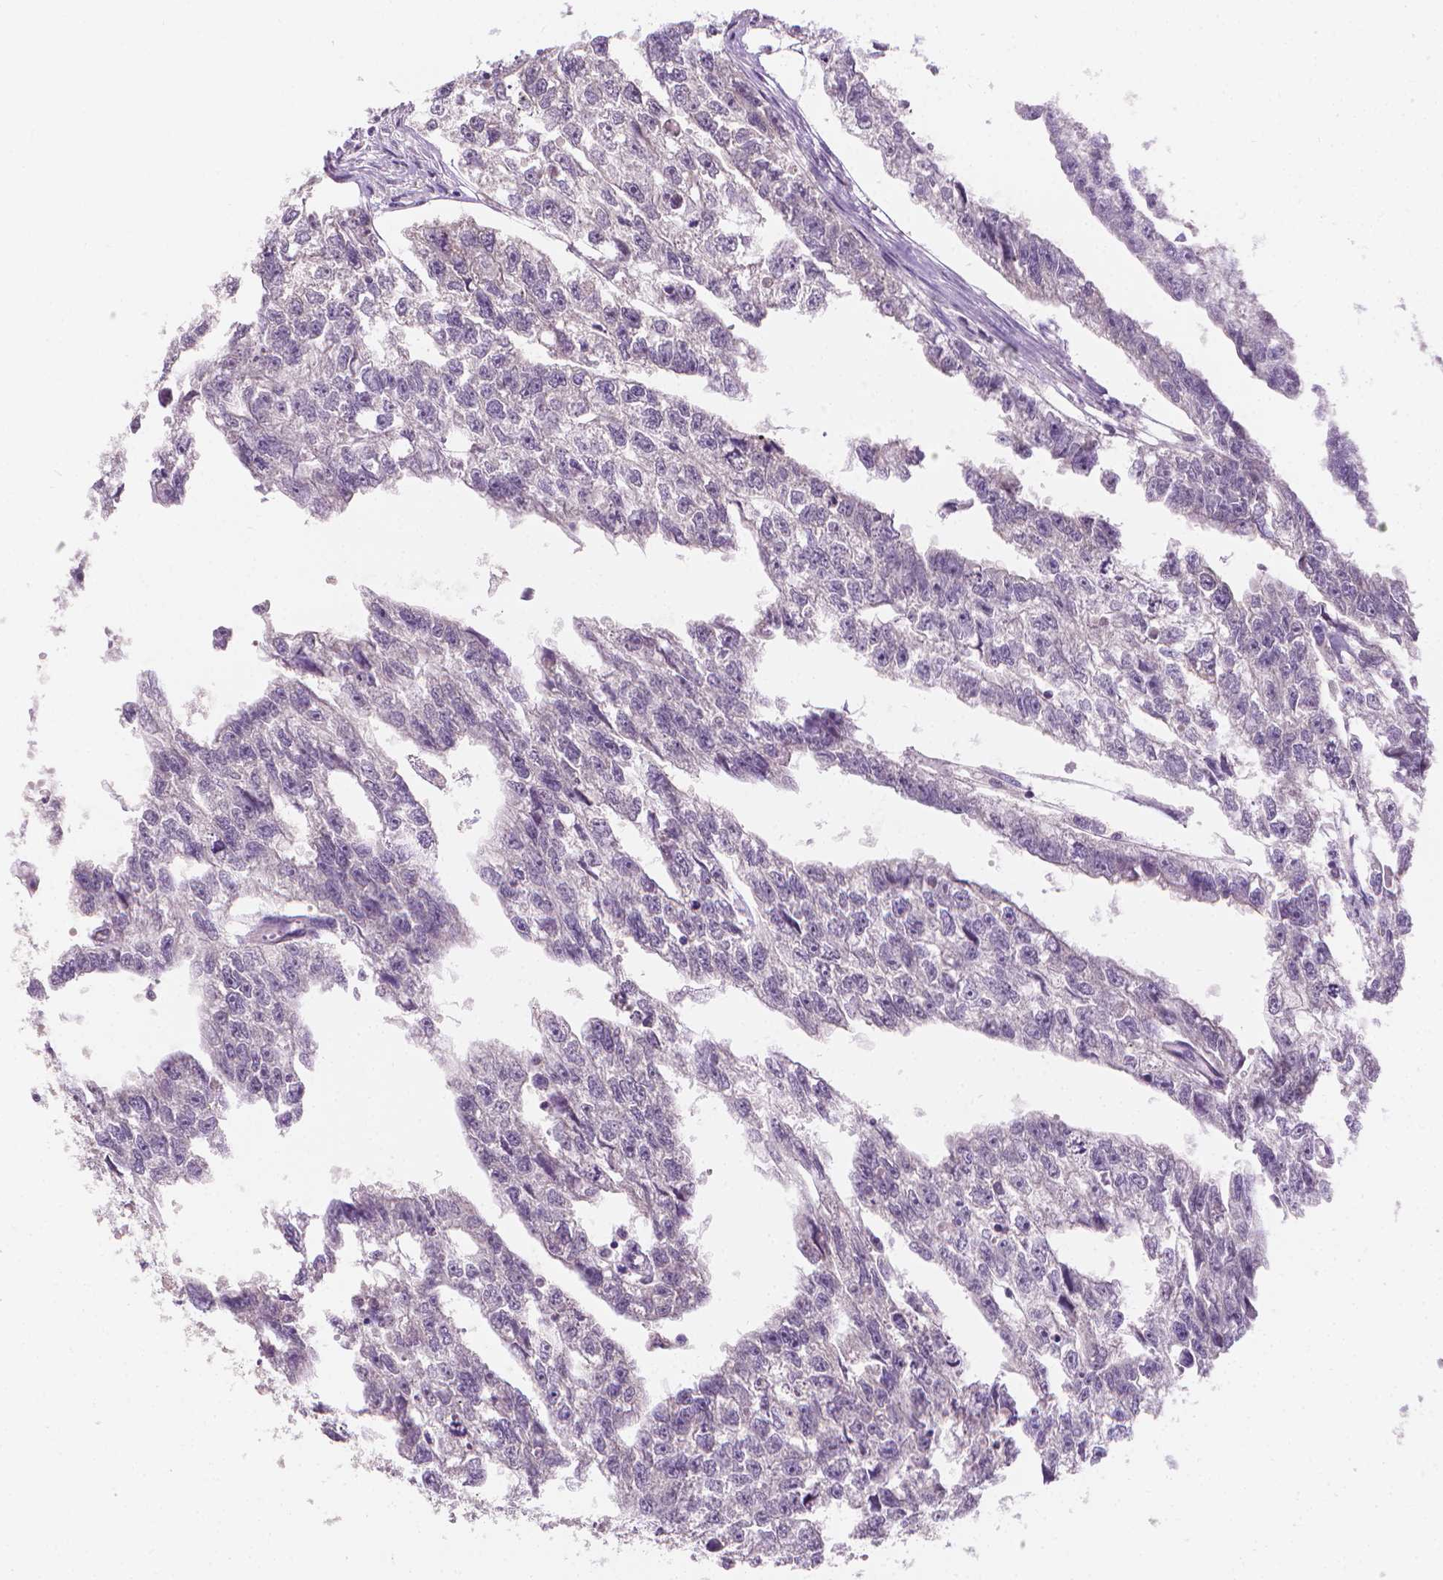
{"staining": {"intensity": "negative", "quantity": "none", "location": "none"}, "tissue": "testis cancer", "cell_type": "Tumor cells", "image_type": "cancer", "snomed": [{"axis": "morphology", "description": "Carcinoma, Embryonal, NOS"}, {"axis": "morphology", "description": "Teratoma, malignant, NOS"}, {"axis": "topography", "description": "Testis"}], "caption": "DAB immunohistochemical staining of human teratoma (malignant) (testis) displays no significant staining in tumor cells.", "gene": "FASN", "patient": {"sex": "male", "age": 44}}